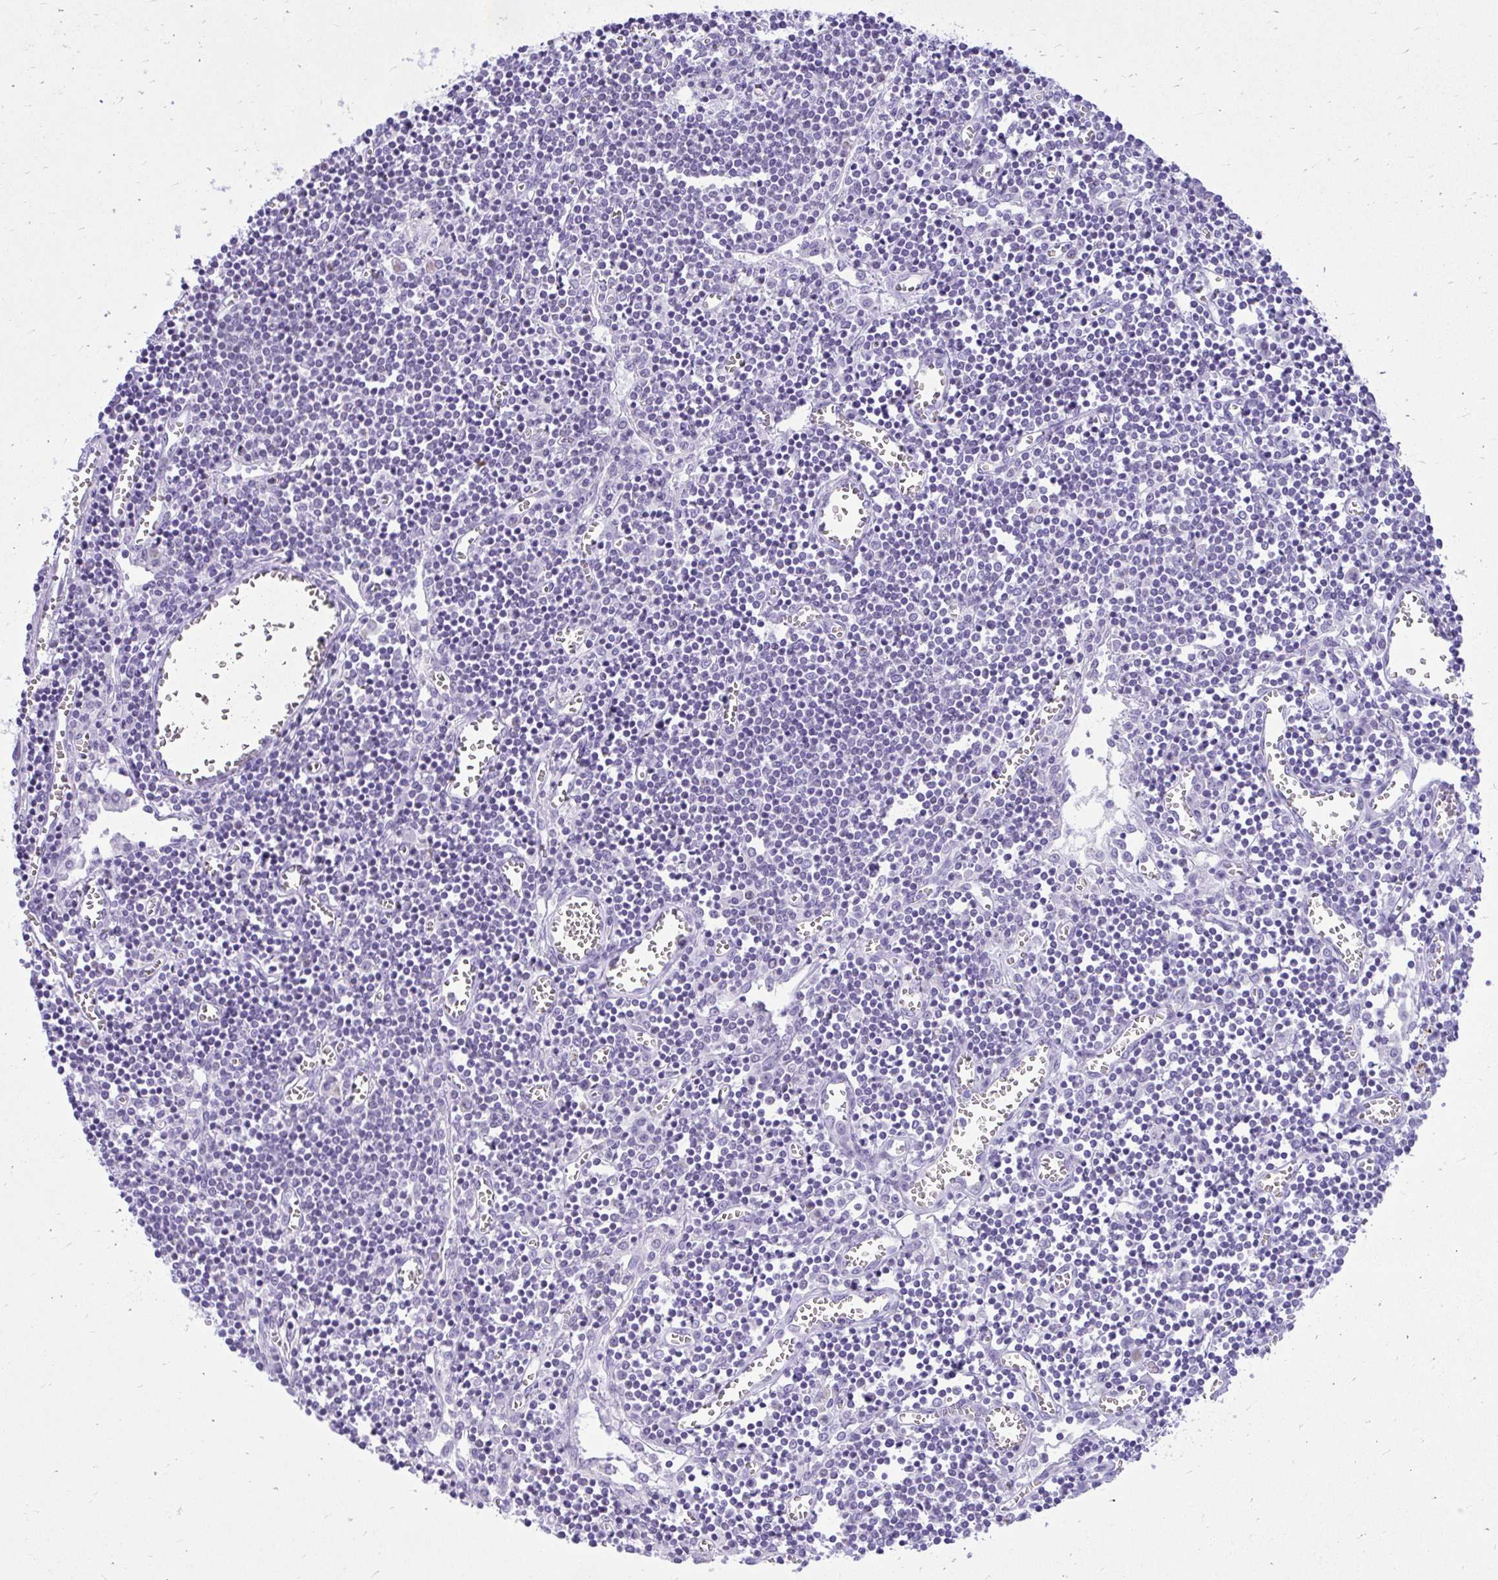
{"staining": {"intensity": "negative", "quantity": "none", "location": "none"}, "tissue": "lymph node", "cell_type": "Germinal center cells", "image_type": "normal", "snomed": [{"axis": "morphology", "description": "Normal tissue, NOS"}, {"axis": "topography", "description": "Lymph node"}], "caption": "The IHC histopathology image has no significant positivity in germinal center cells of lymph node.", "gene": "RALYL", "patient": {"sex": "male", "age": 66}}